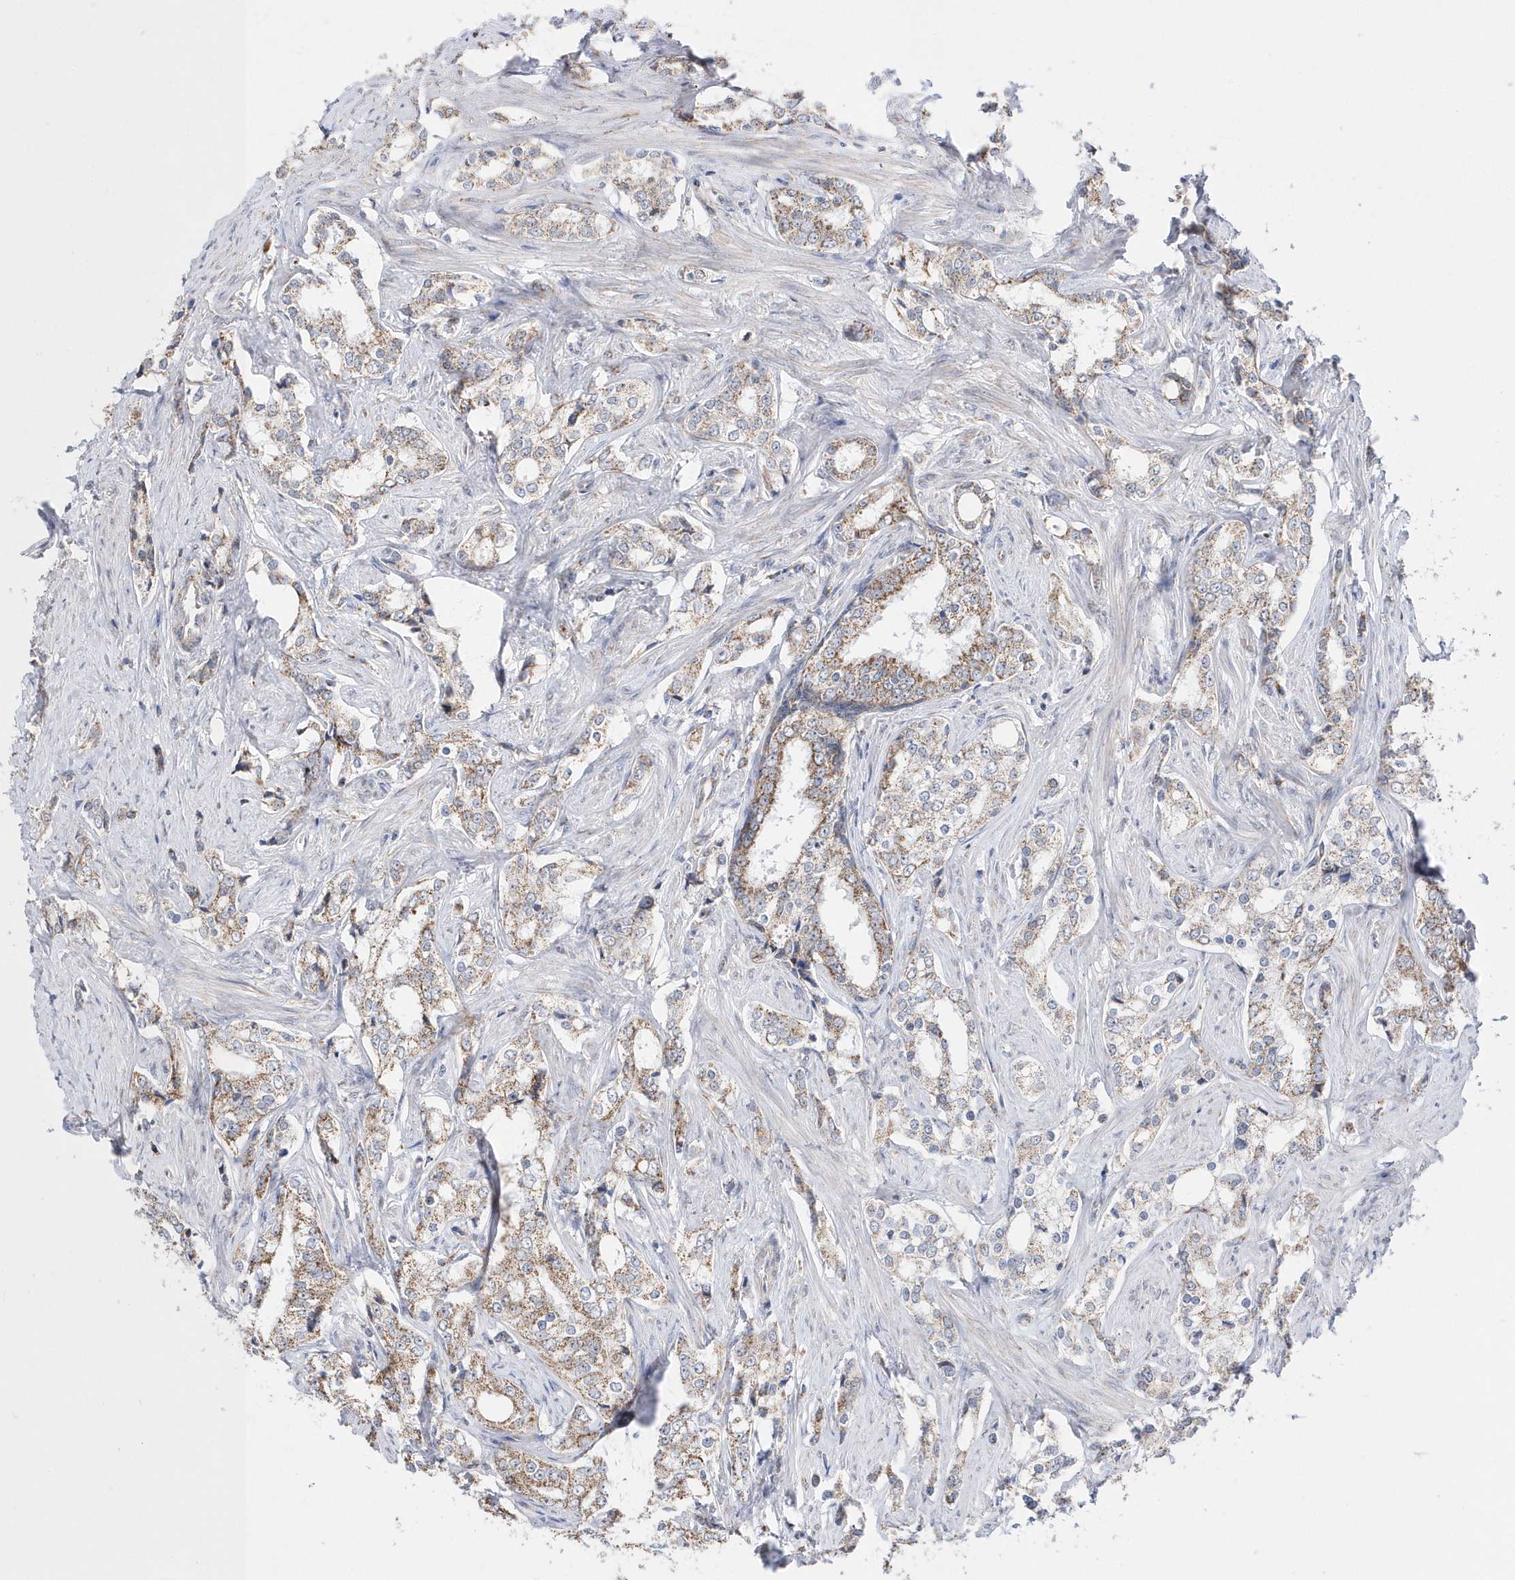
{"staining": {"intensity": "moderate", "quantity": "25%-75%", "location": "cytoplasmic/membranous"}, "tissue": "prostate cancer", "cell_type": "Tumor cells", "image_type": "cancer", "snomed": [{"axis": "morphology", "description": "Adenocarcinoma, High grade"}, {"axis": "topography", "description": "Prostate"}], "caption": "Immunohistochemistry (IHC) (DAB) staining of prostate cancer (high-grade adenocarcinoma) shows moderate cytoplasmic/membranous protein staining in about 25%-75% of tumor cells.", "gene": "SPATA5", "patient": {"sex": "male", "age": 66}}